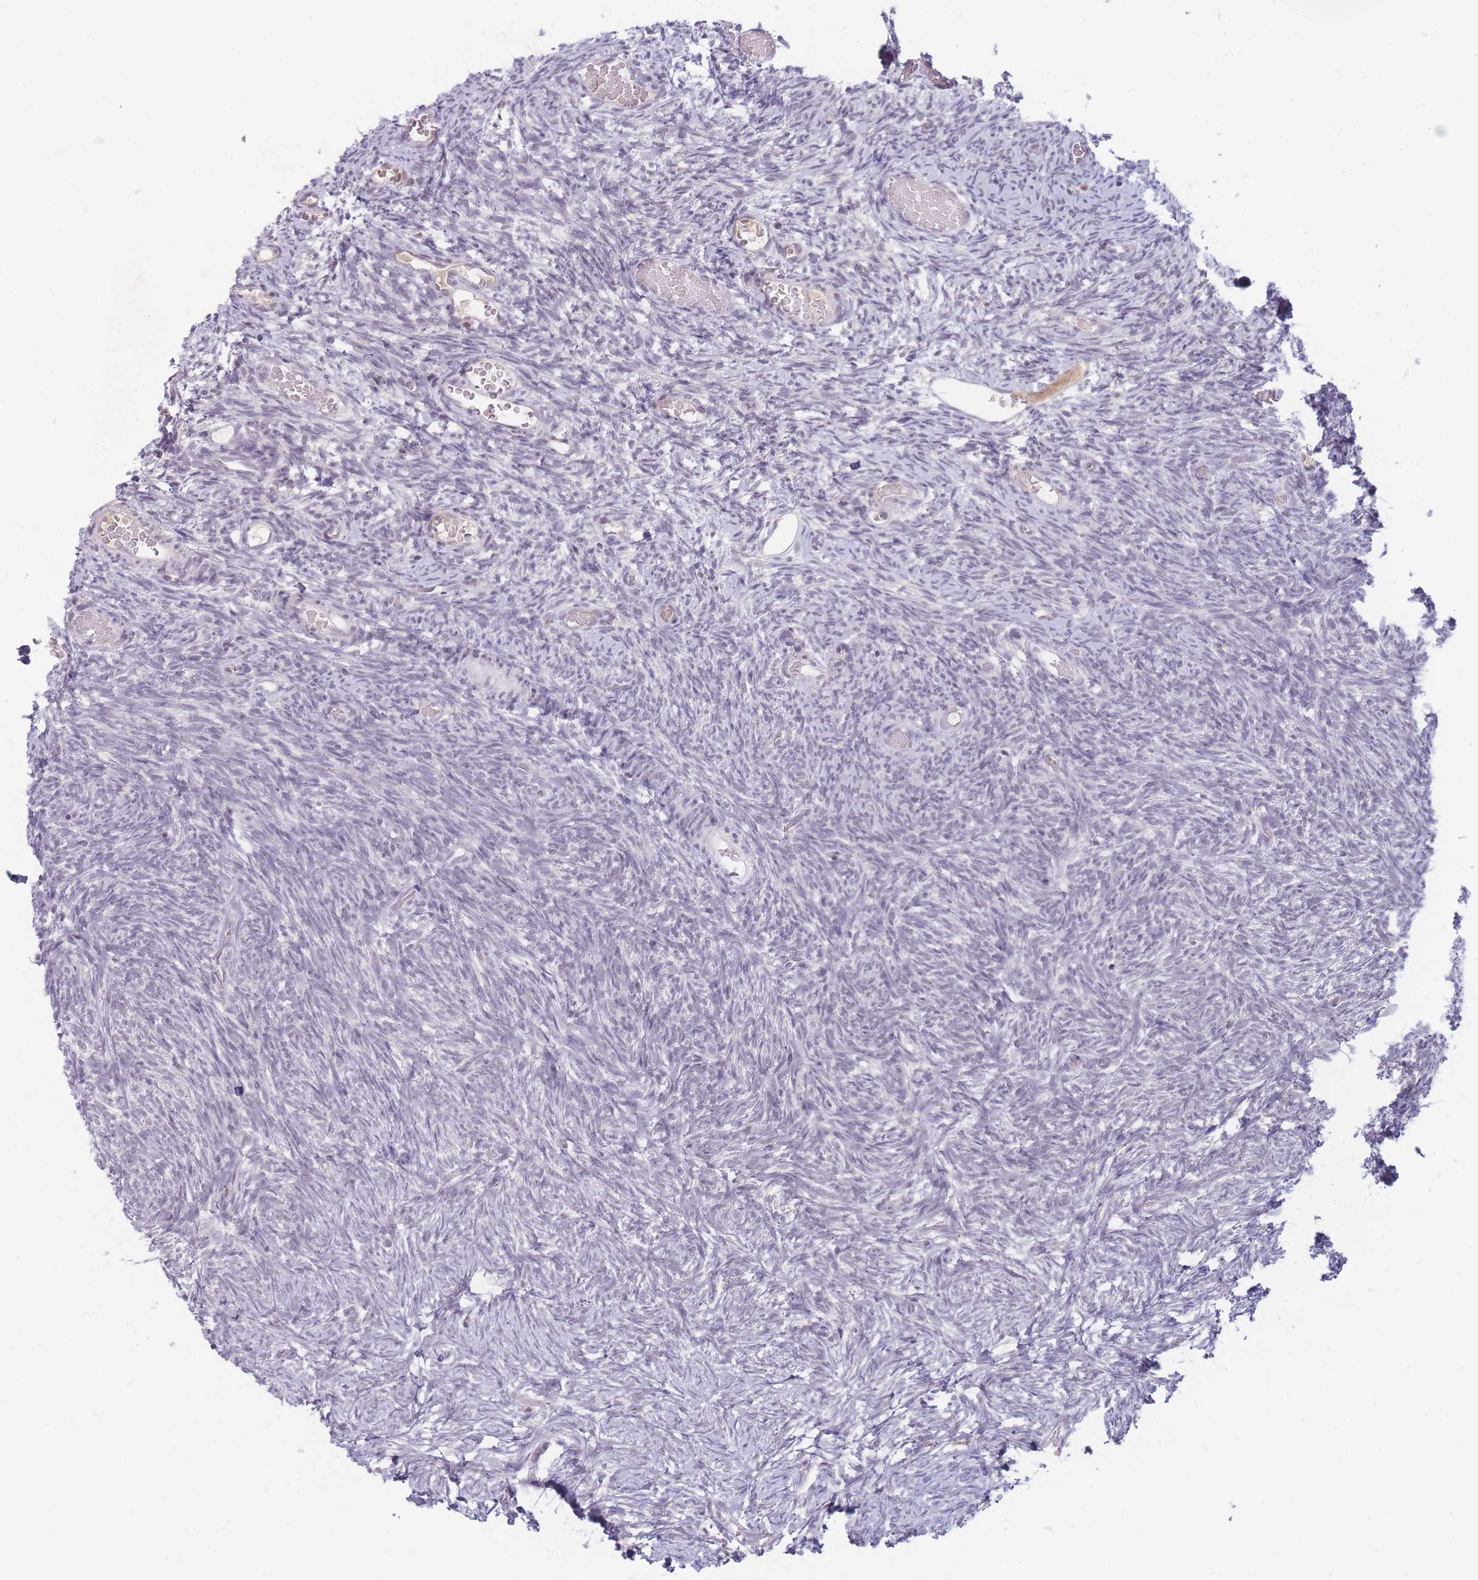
{"staining": {"intensity": "negative", "quantity": "none", "location": "none"}, "tissue": "ovary", "cell_type": "Ovarian stroma cells", "image_type": "normal", "snomed": [{"axis": "morphology", "description": "Normal tissue, NOS"}, {"axis": "topography", "description": "Ovary"}], "caption": "This is a photomicrograph of IHC staining of normal ovary, which shows no expression in ovarian stroma cells.", "gene": "ARID3B", "patient": {"sex": "female", "age": 39}}